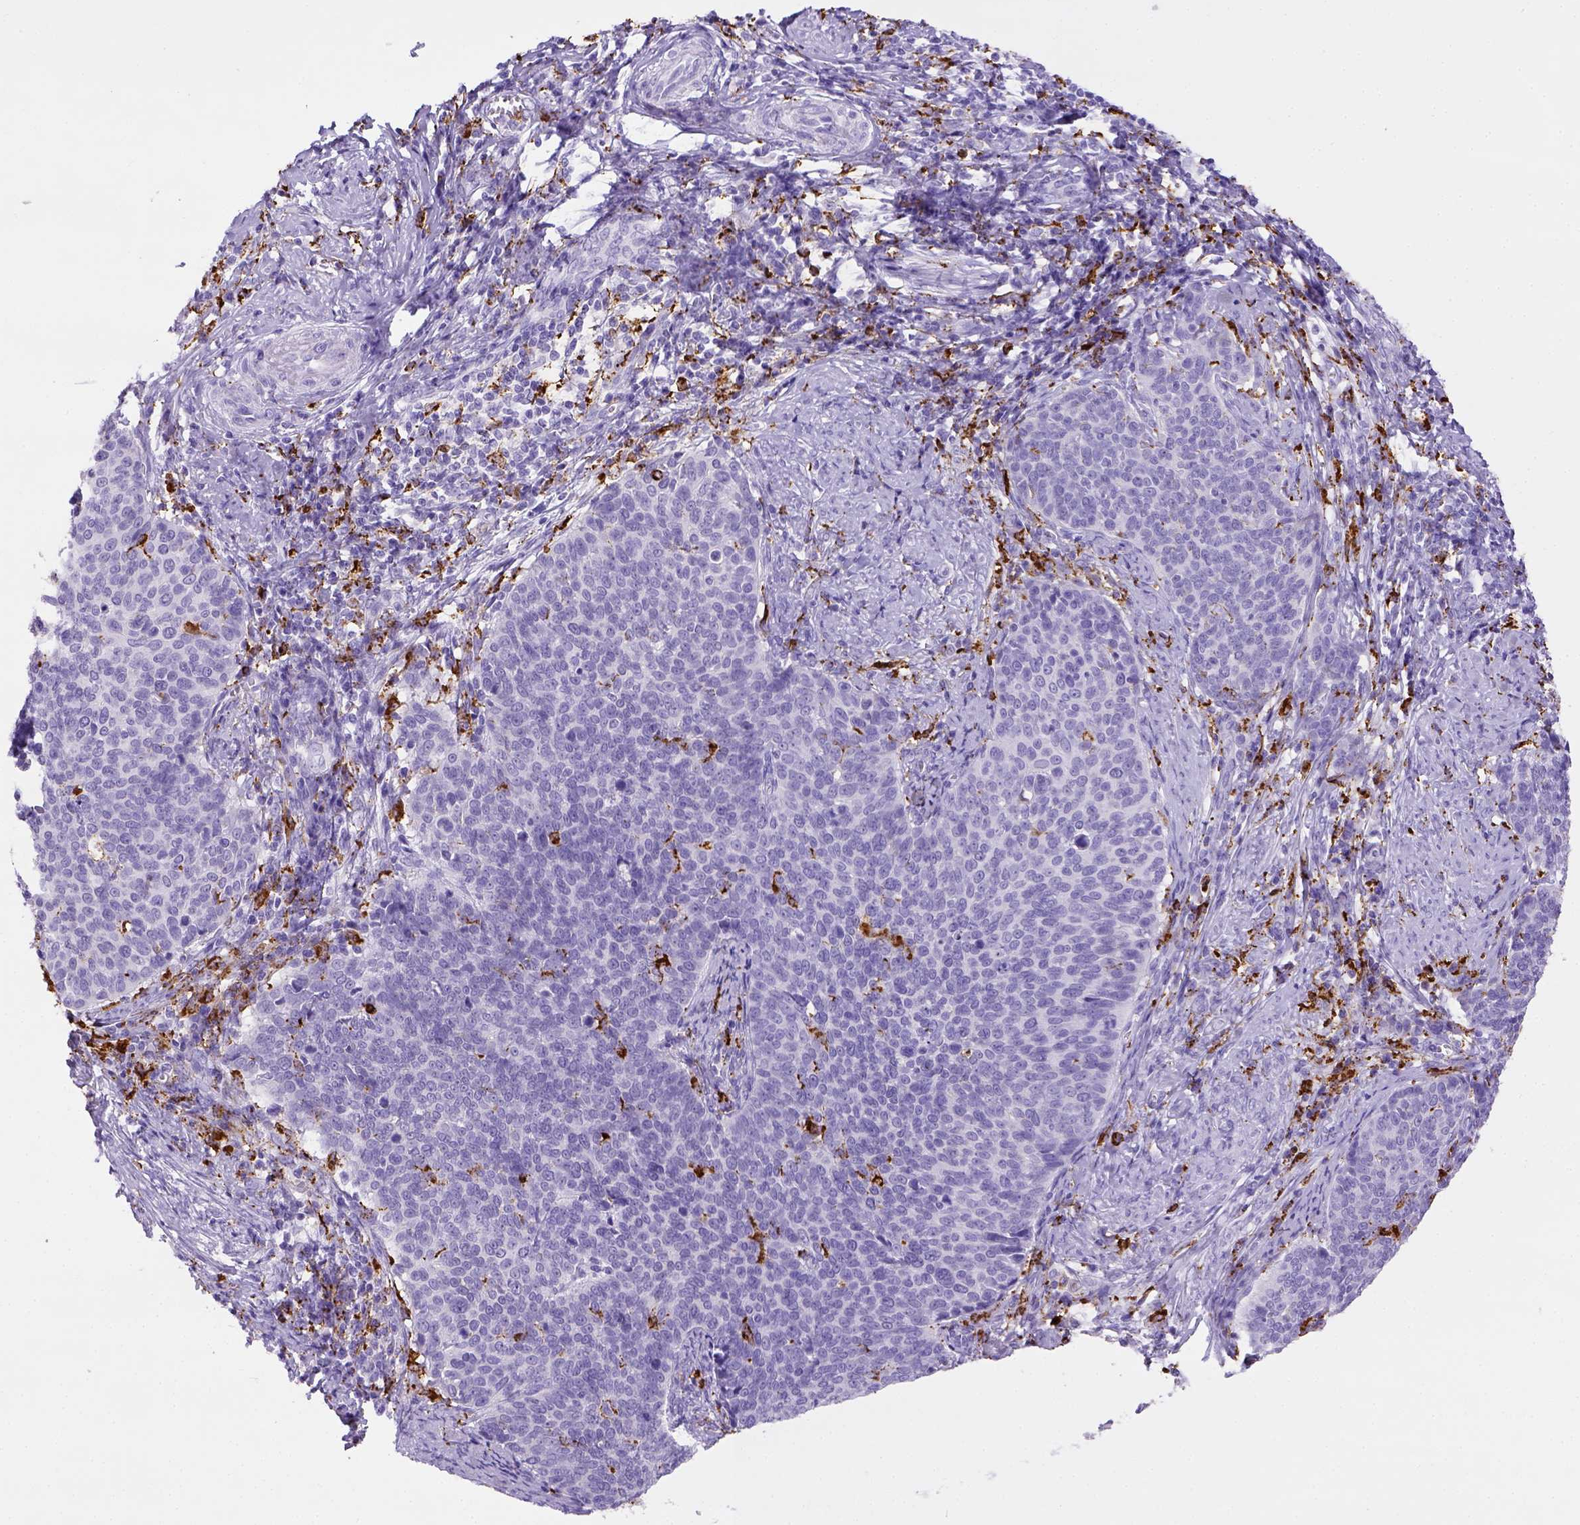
{"staining": {"intensity": "negative", "quantity": "none", "location": "none"}, "tissue": "cervical cancer", "cell_type": "Tumor cells", "image_type": "cancer", "snomed": [{"axis": "morphology", "description": "Normal tissue, NOS"}, {"axis": "morphology", "description": "Squamous cell carcinoma, NOS"}, {"axis": "topography", "description": "Cervix"}], "caption": "This is a micrograph of IHC staining of cervical cancer, which shows no staining in tumor cells.", "gene": "CD68", "patient": {"sex": "female", "age": 39}}